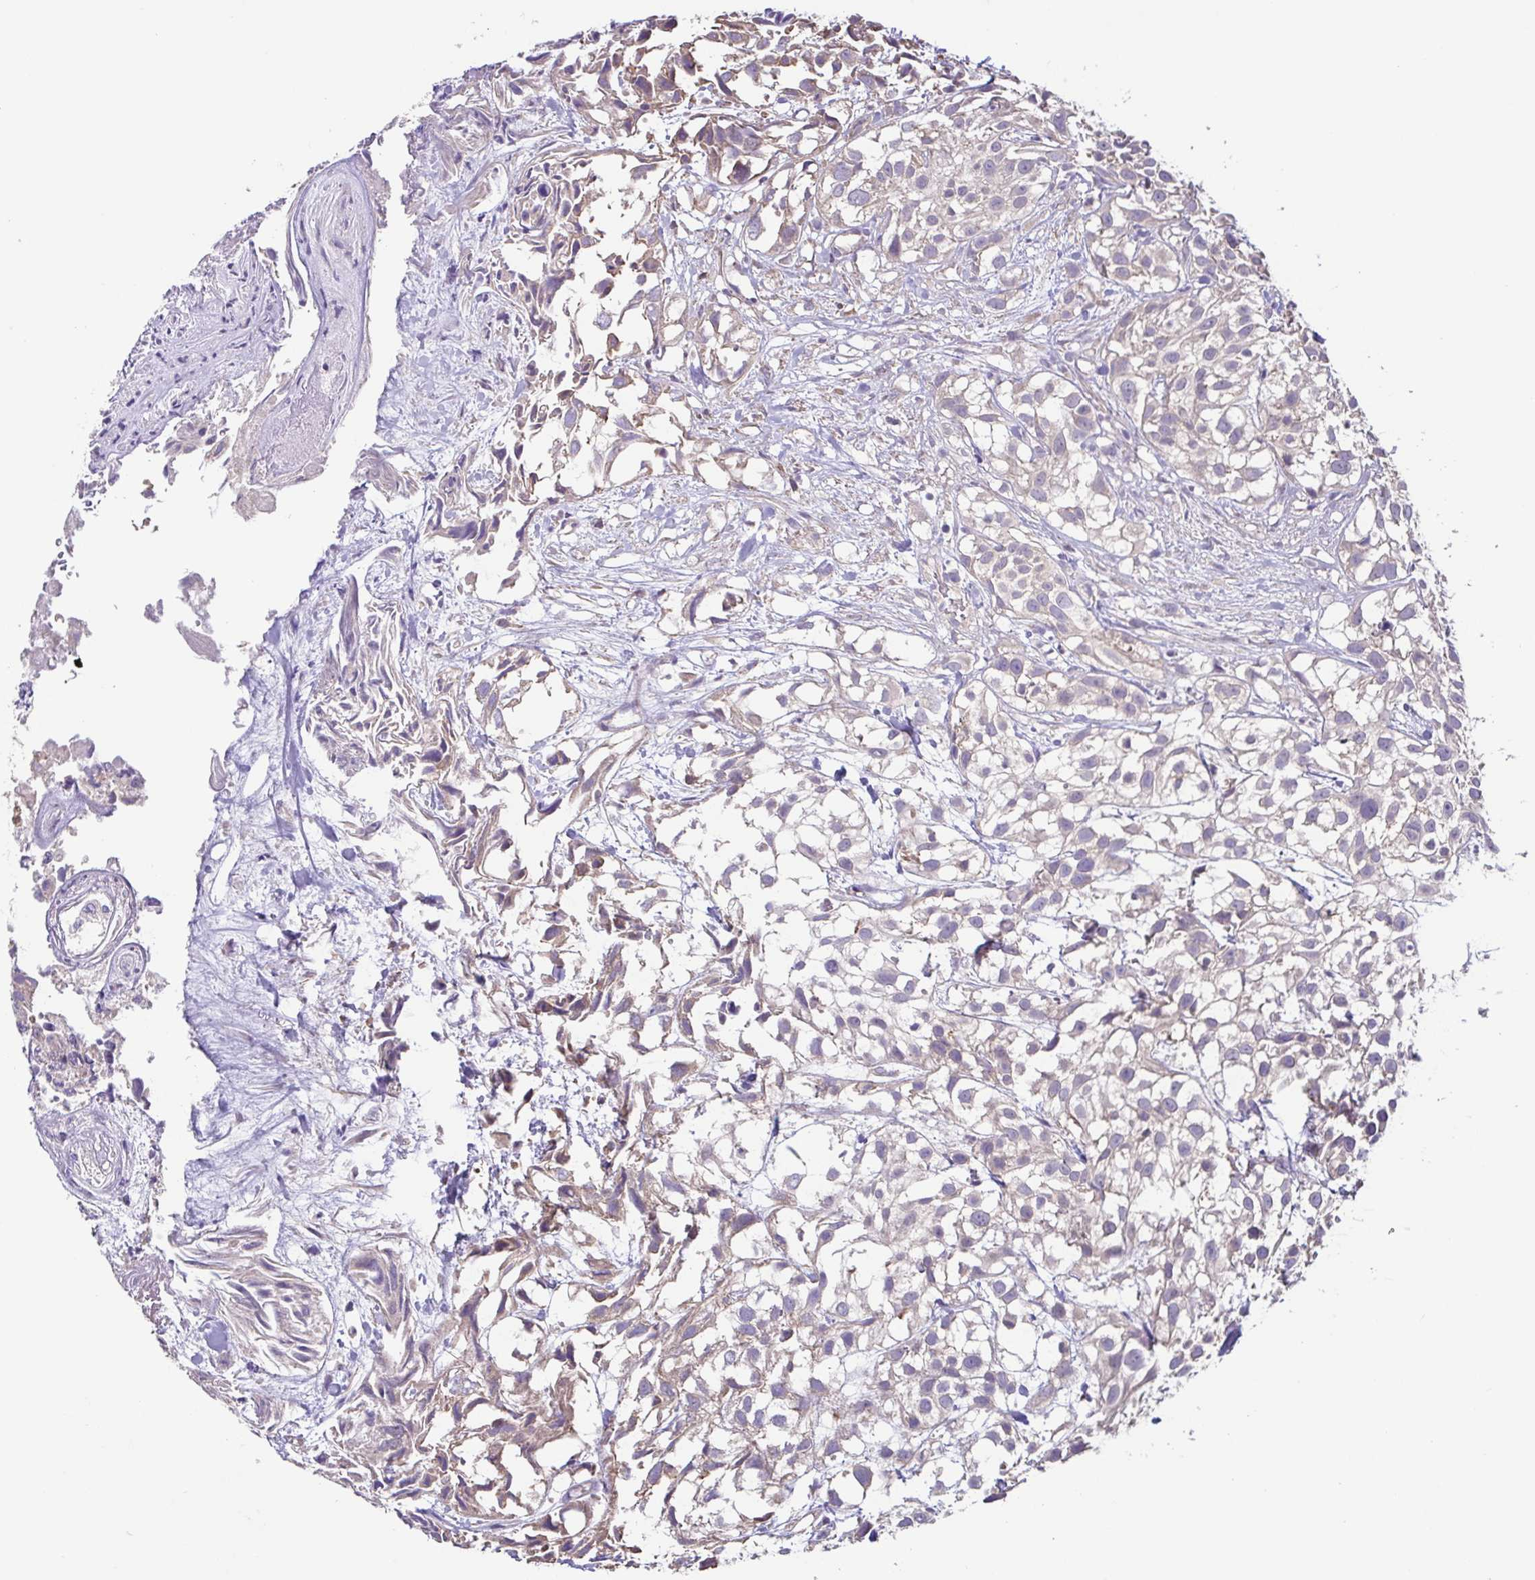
{"staining": {"intensity": "weak", "quantity": "25%-75%", "location": "cytoplasmic/membranous"}, "tissue": "urothelial cancer", "cell_type": "Tumor cells", "image_type": "cancer", "snomed": [{"axis": "morphology", "description": "Urothelial carcinoma, High grade"}, {"axis": "topography", "description": "Urinary bladder"}], "caption": "A micrograph of urothelial carcinoma (high-grade) stained for a protein exhibits weak cytoplasmic/membranous brown staining in tumor cells.", "gene": "ACTRT2", "patient": {"sex": "male", "age": 56}}